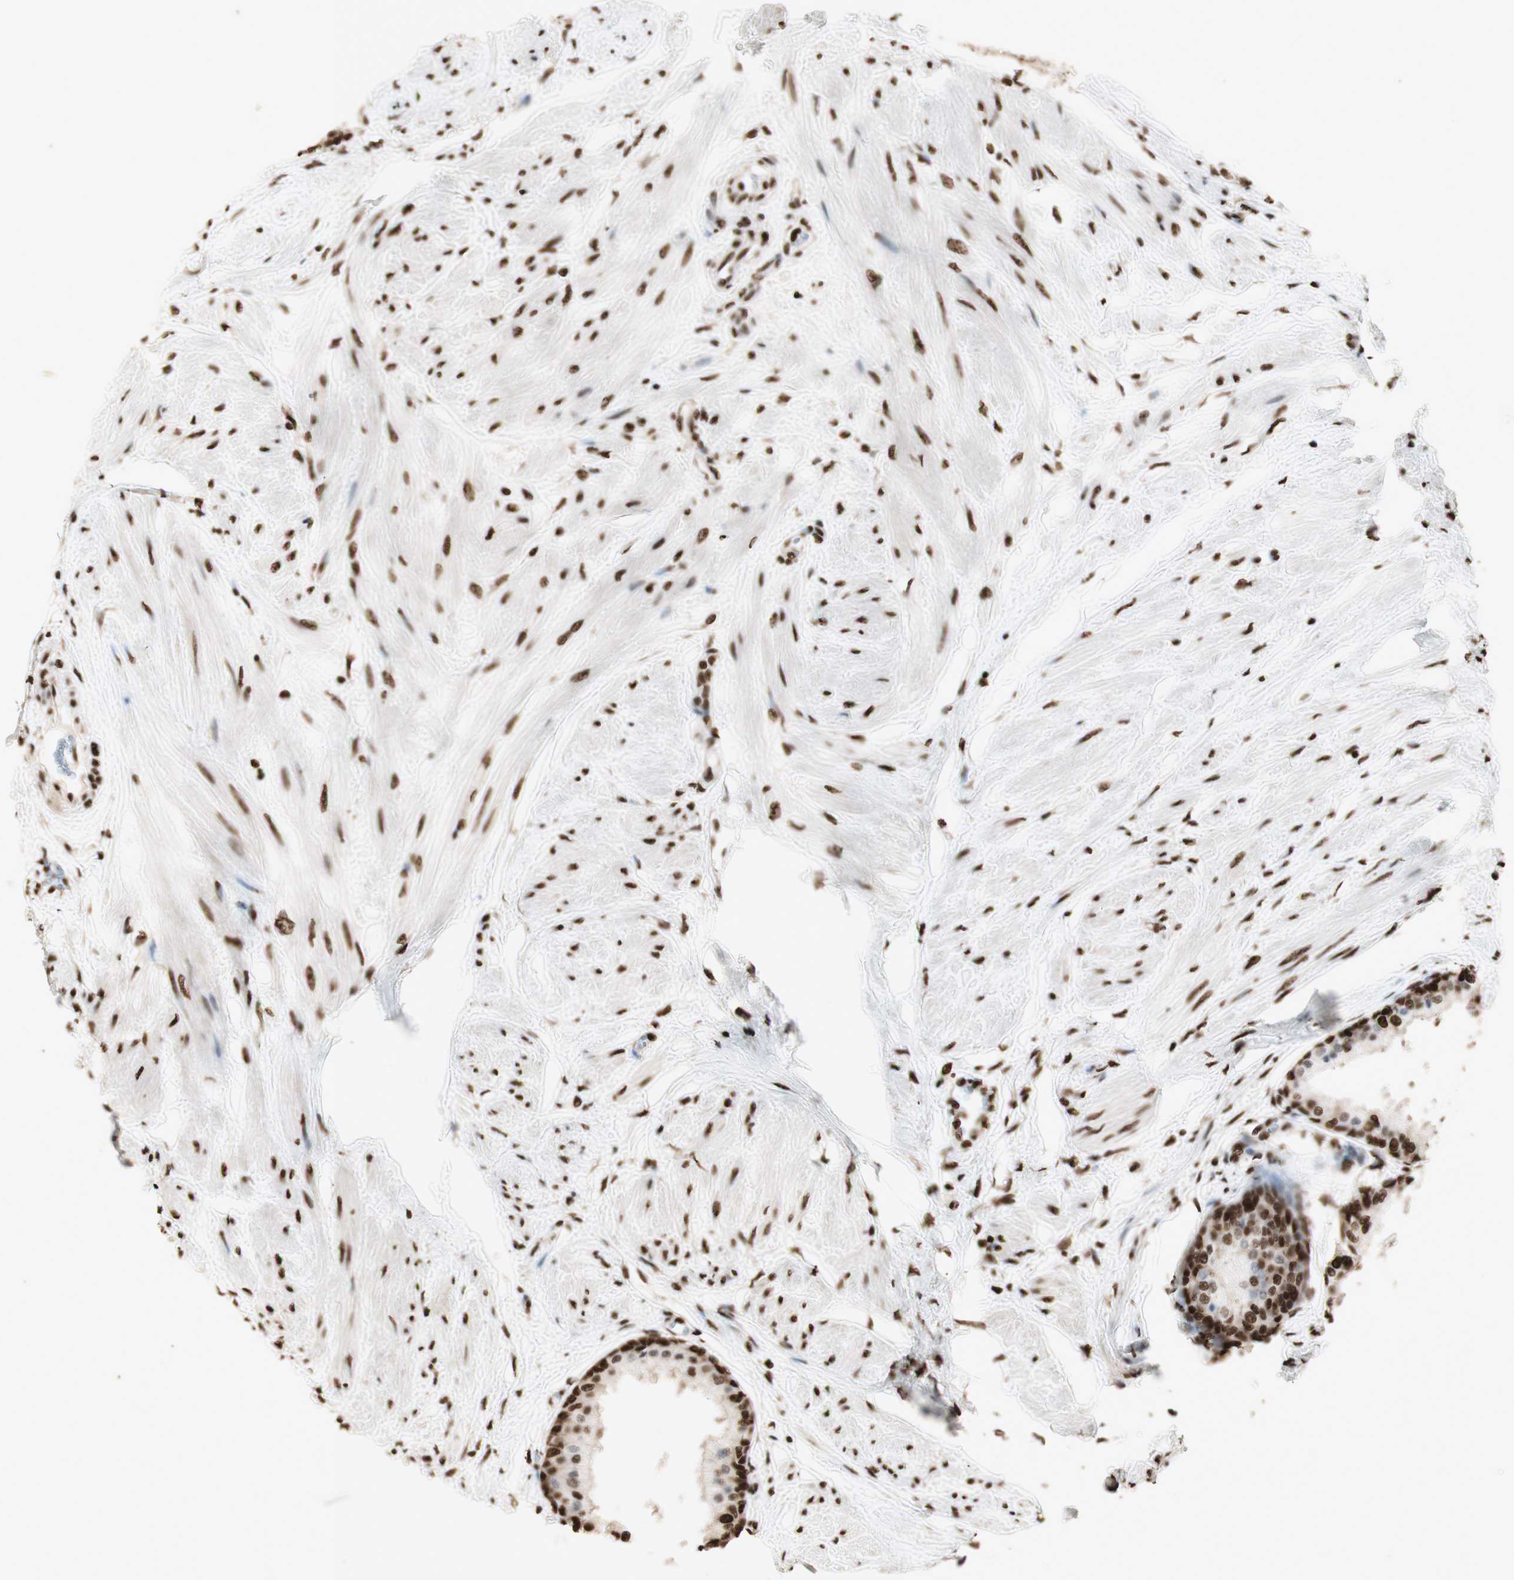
{"staining": {"intensity": "strong", "quantity": ">75%", "location": "nuclear"}, "tissue": "prostate", "cell_type": "Glandular cells", "image_type": "normal", "snomed": [{"axis": "morphology", "description": "Normal tissue, NOS"}, {"axis": "topography", "description": "Prostate"}, {"axis": "topography", "description": "Seminal veicle"}], "caption": "Glandular cells reveal strong nuclear staining in approximately >75% of cells in unremarkable prostate.", "gene": "HNRNPA2B1", "patient": {"sex": "male", "age": 60}}